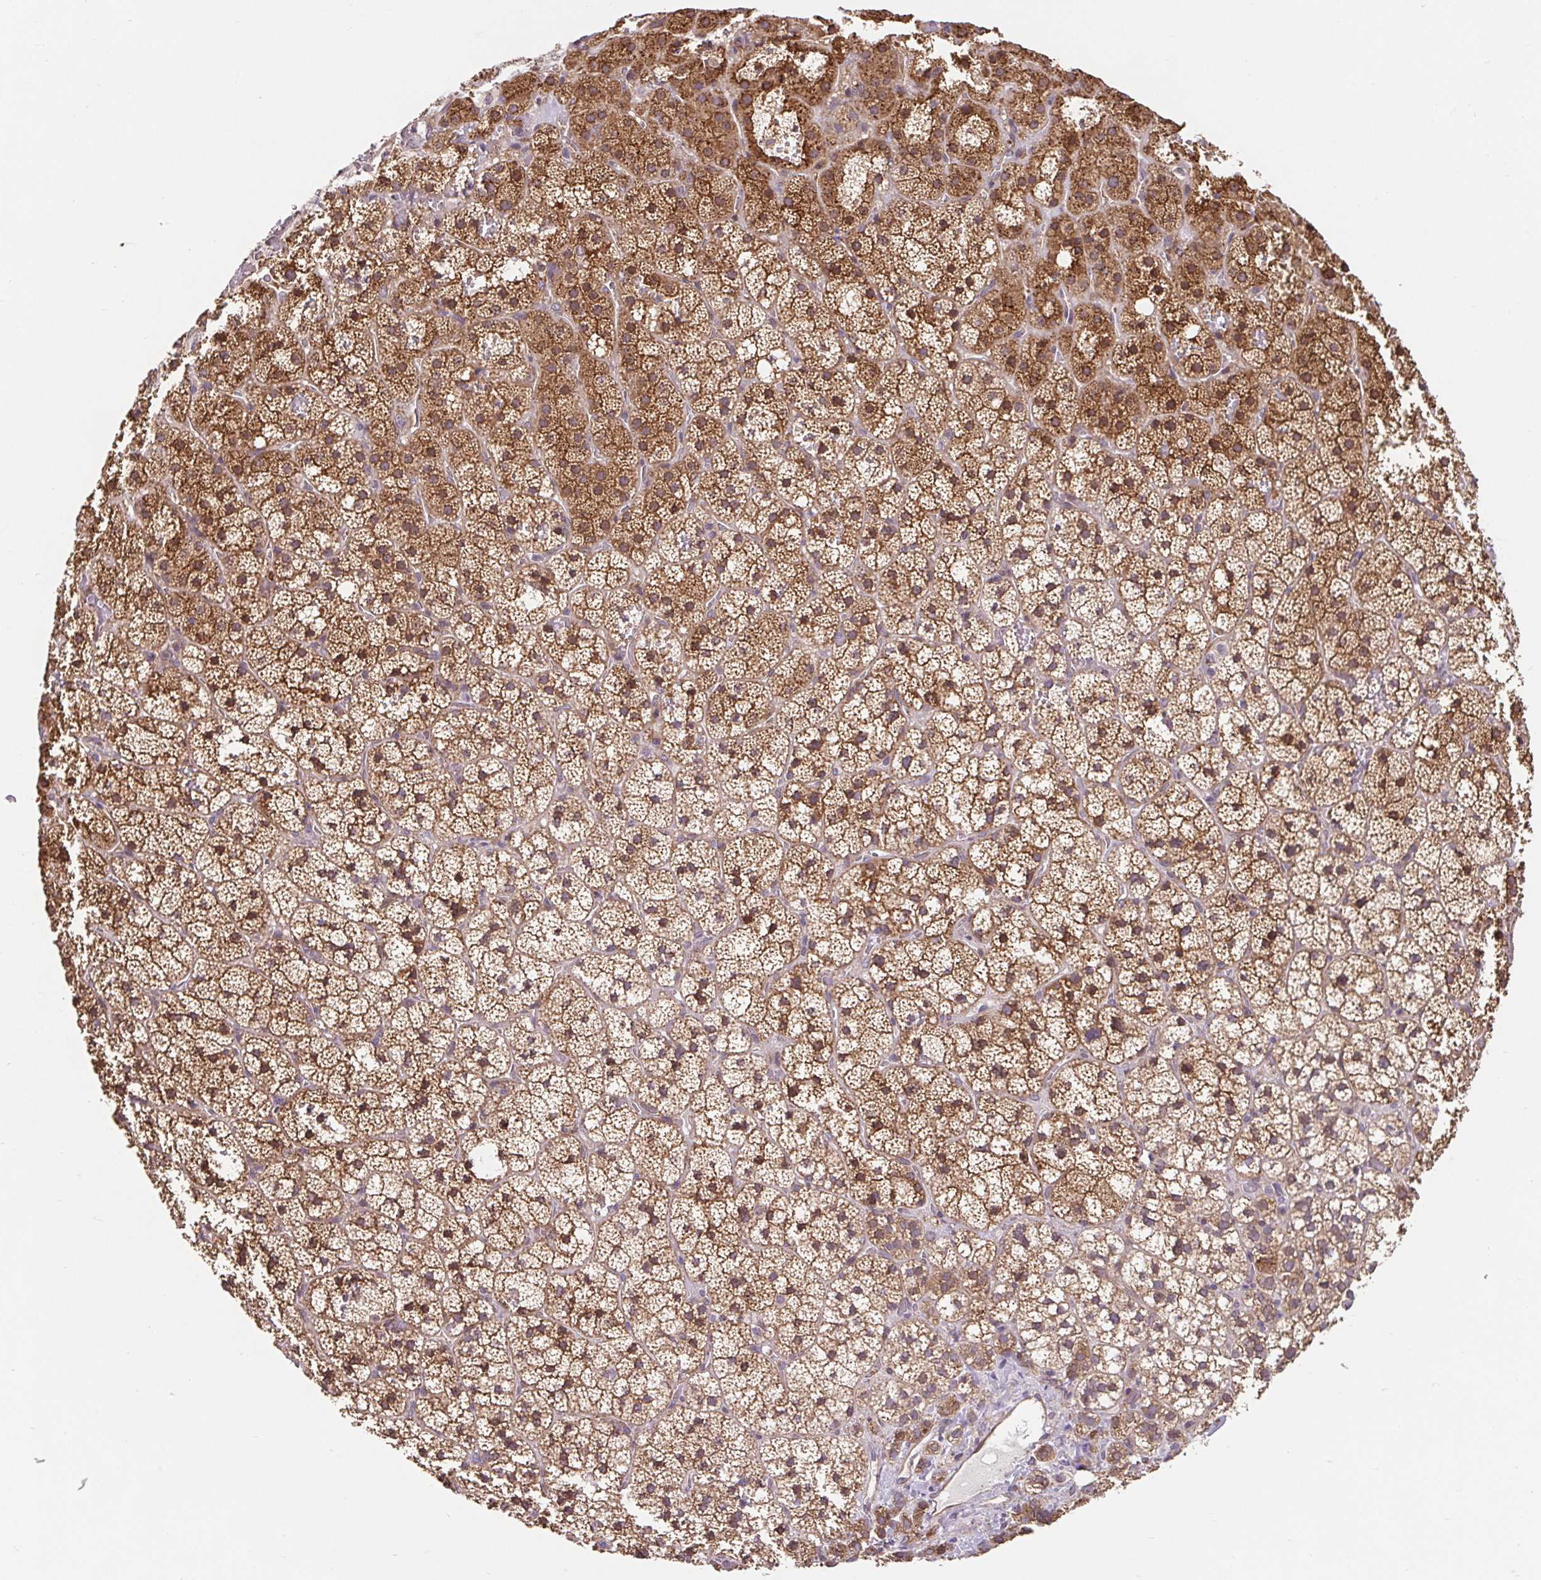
{"staining": {"intensity": "moderate", "quantity": ">75%", "location": "cytoplasmic/membranous"}, "tissue": "adrenal gland", "cell_type": "Glandular cells", "image_type": "normal", "snomed": [{"axis": "morphology", "description": "Normal tissue, NOS"}, {"axis": "topography", "description": "Adrenal gland"}], "caption": "Immunohistochemical staining of benign adrenal gland exhibits >75% levels of moderate cytoplasmic/membranous protein staining in about >75% of glandular cells. The protein of interest is stained brown, and the nuclei are stained in blue (DAB IHC with brightfield microscopy, high magnification).", "gene": "LYPD5", "patient": {"sex": "male", "age": 53}}